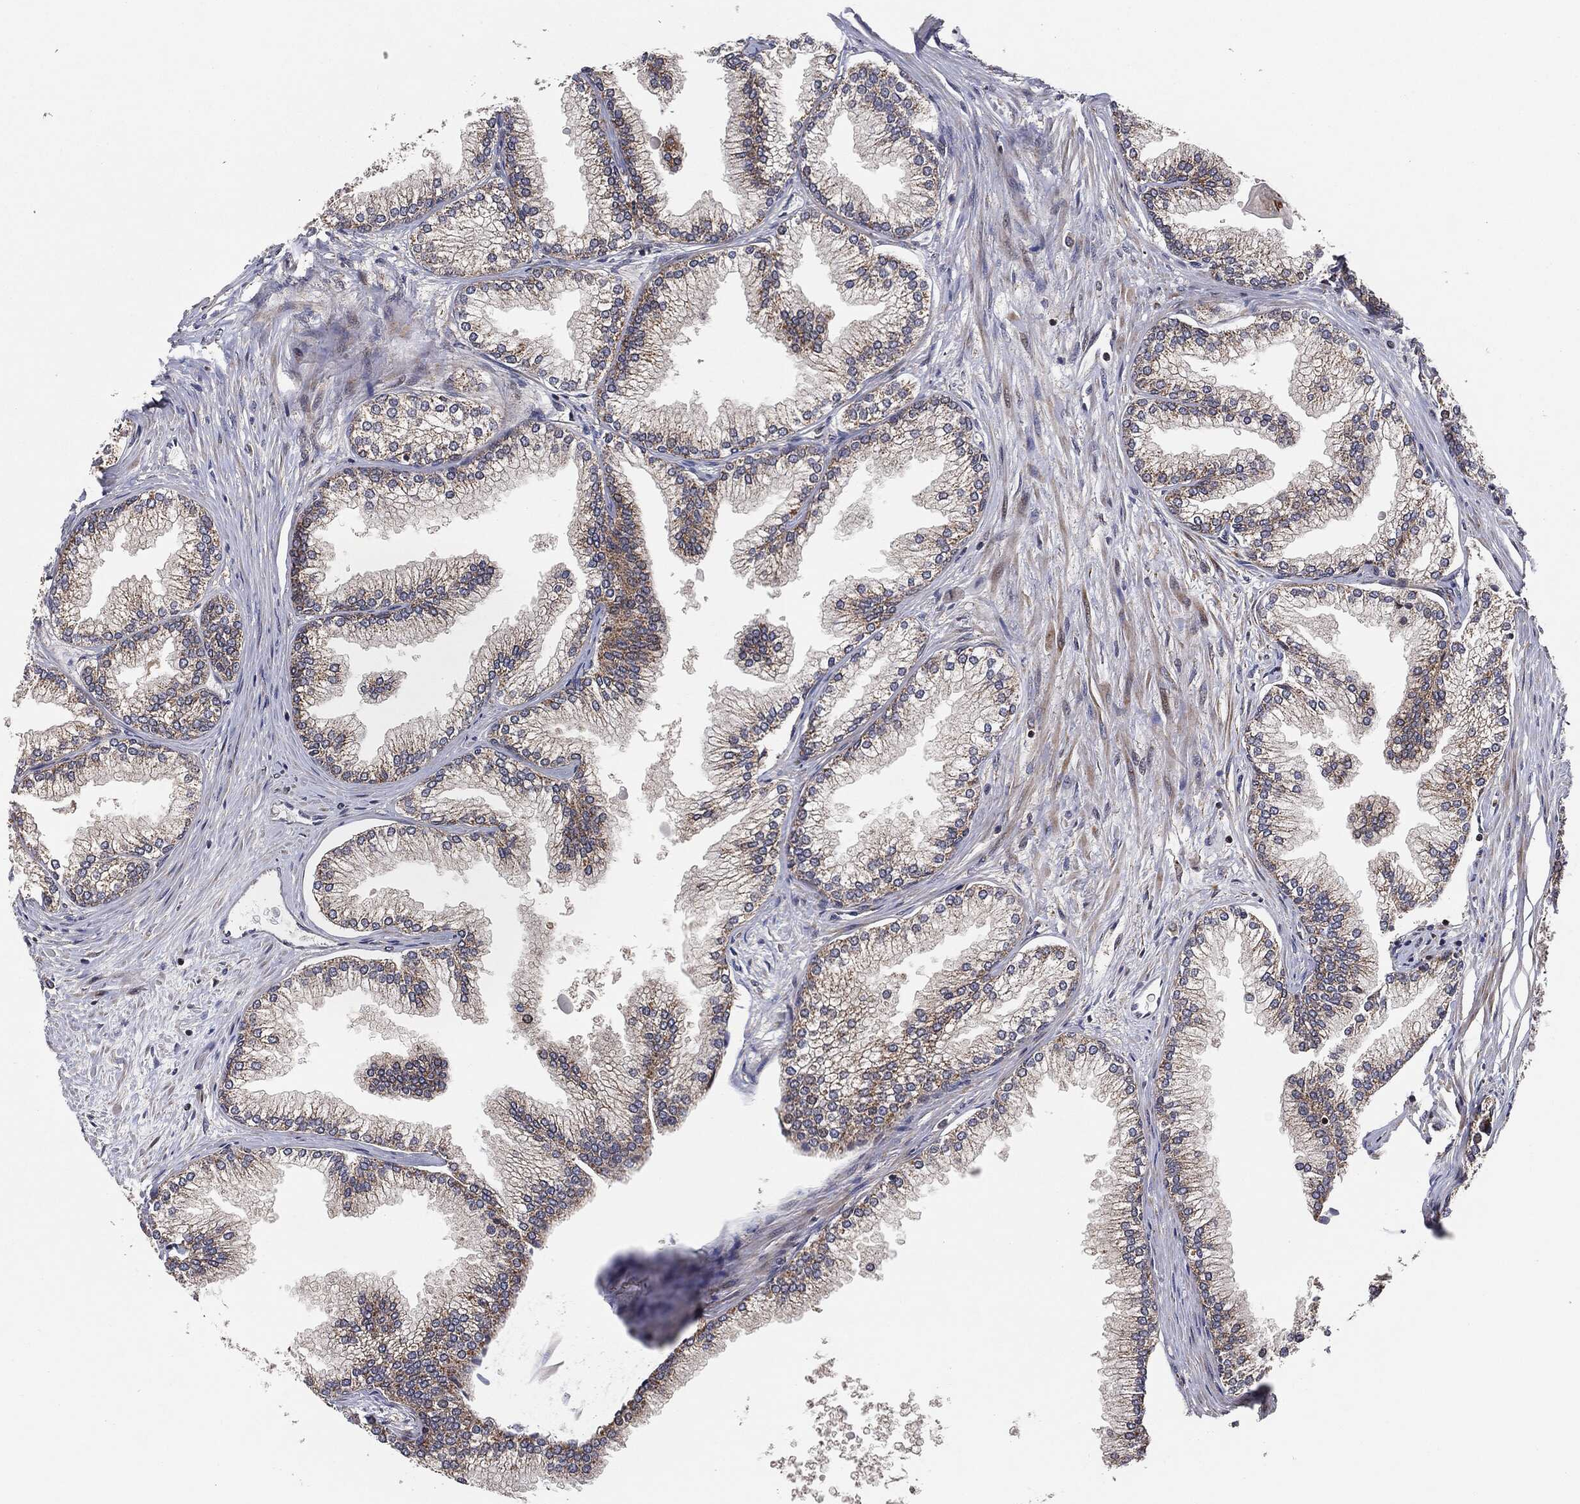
{"staining": {"intensity": "moderate", "quantity": "25%-75%", "location": "cytoplasmic/membranous"}, "tissue": "prostate", "cell_type": "Glandular cells", "image_type": "normal", "snomed": [{"axis": "morphology", "description": "Normal tissue, NOS"}, {"axis": "topography", "description": "Prostate"}], "caption": "IHC micrograph of normal prostate: prostate stained using IHC shows medium levels of moderate protein expression localized specifically in the cytoplasmic/membranous of glandular cells, appearing as a cytoplasmic/membranous brown color.", "gene": "BCAR1", "patient": {"sex": "male", "age": 72}}